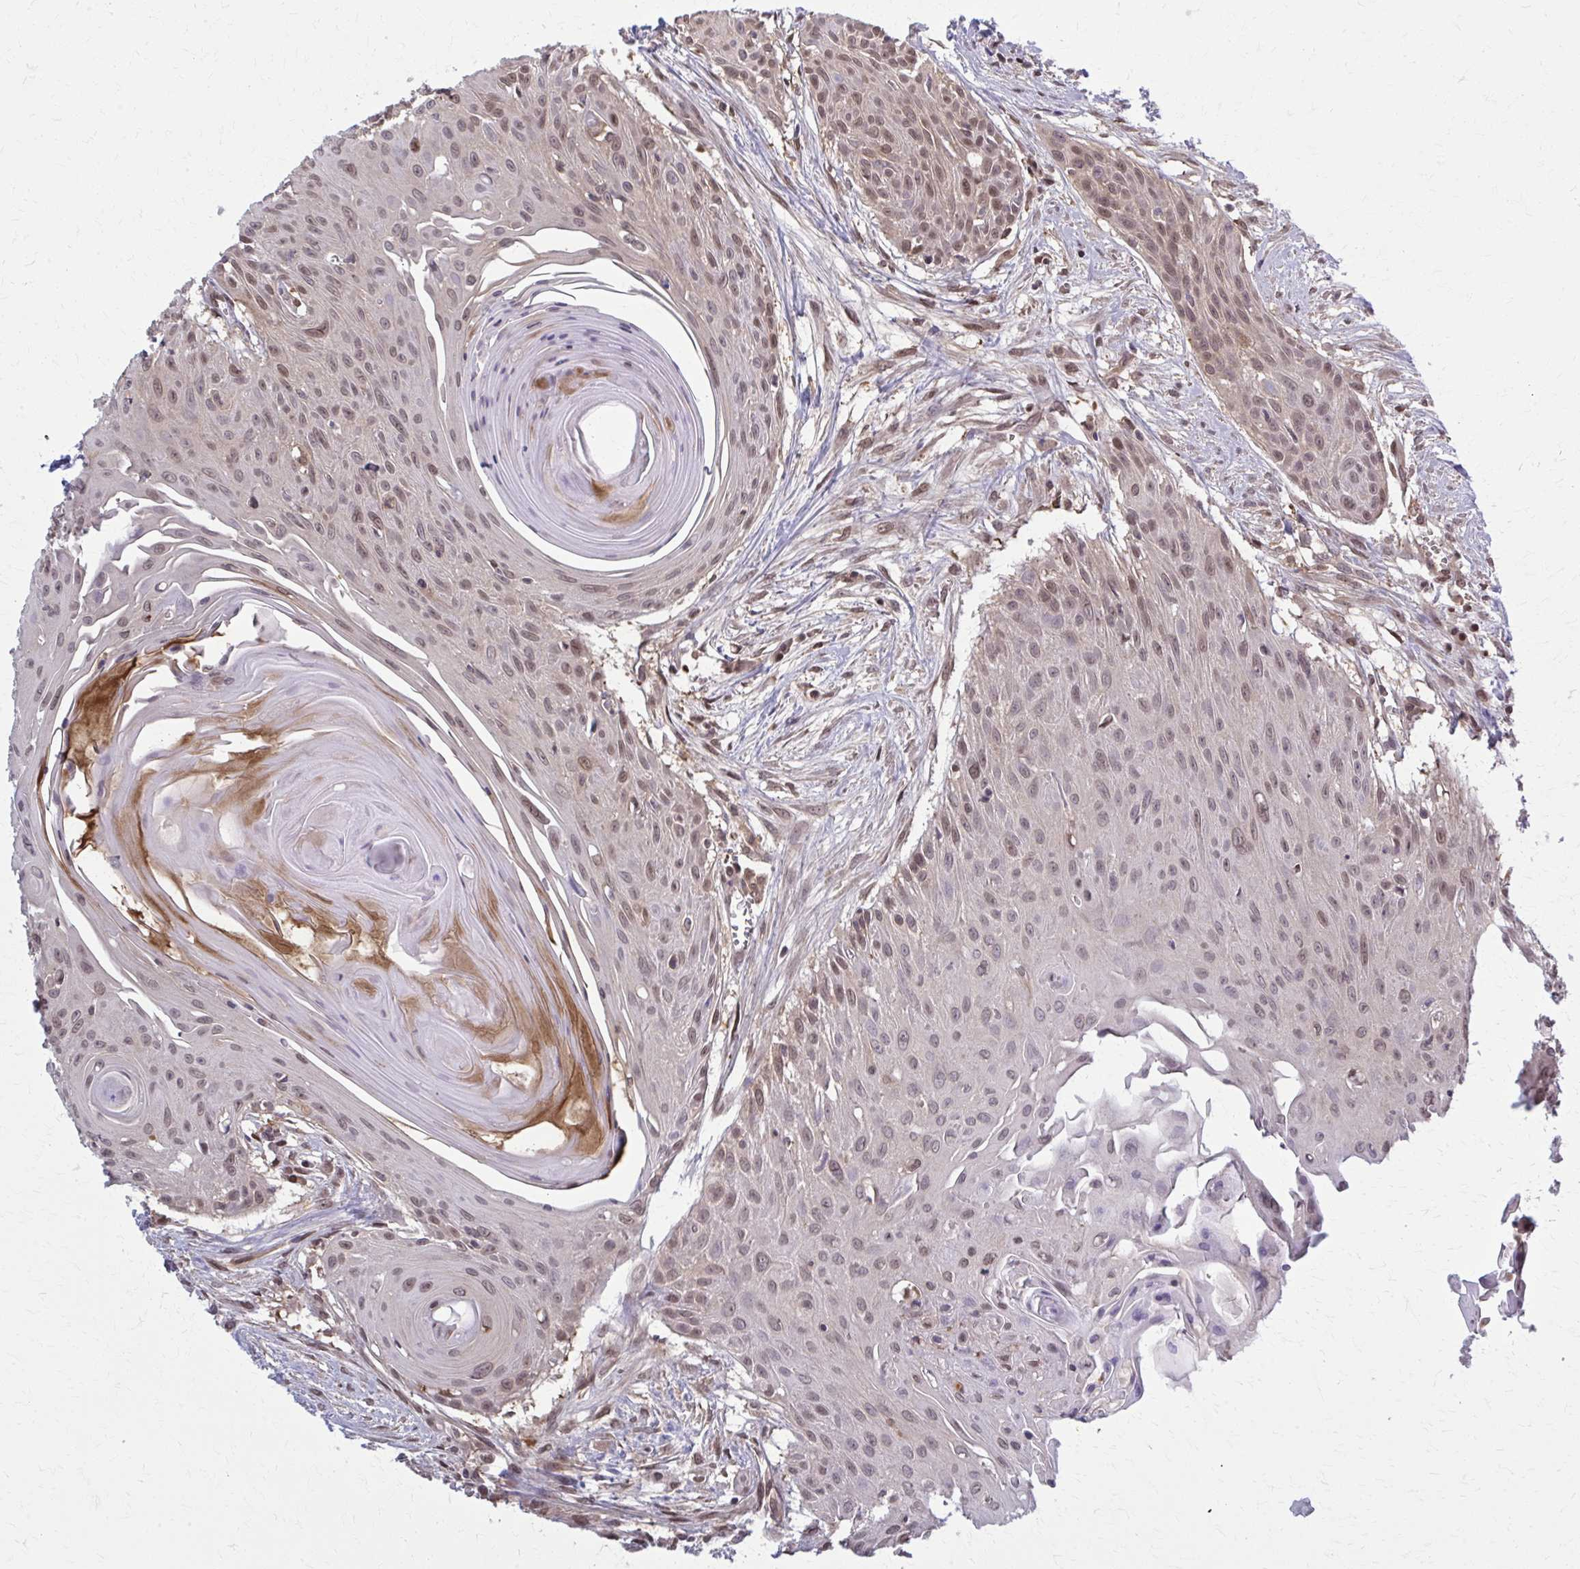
{"staining": {"intensity": "weak", "quantity": ">75%", "location": "nuclear"}, "tissue": "head and neck cancer", "cell_type": "Tumor cells", "image_type": "cancer", "snomed": [{"axis": "morphology", "description": "Squamous cell carcinoma, NOS"}, {"axis": "topography", "description": "Lymph node"}, {"axis": "topography", "description": "Salivary gland"}, {"axis": "topography", "description": "Head-Neck"}], "caption": "Immunohistochemistry (IHC) (DAB) staining of human head and neck cancer reveals weak nuclear protein positivity in about >75% of tumor cells.", "gene": "MDH1", "patient": {"sex": "female", "age": 74}}